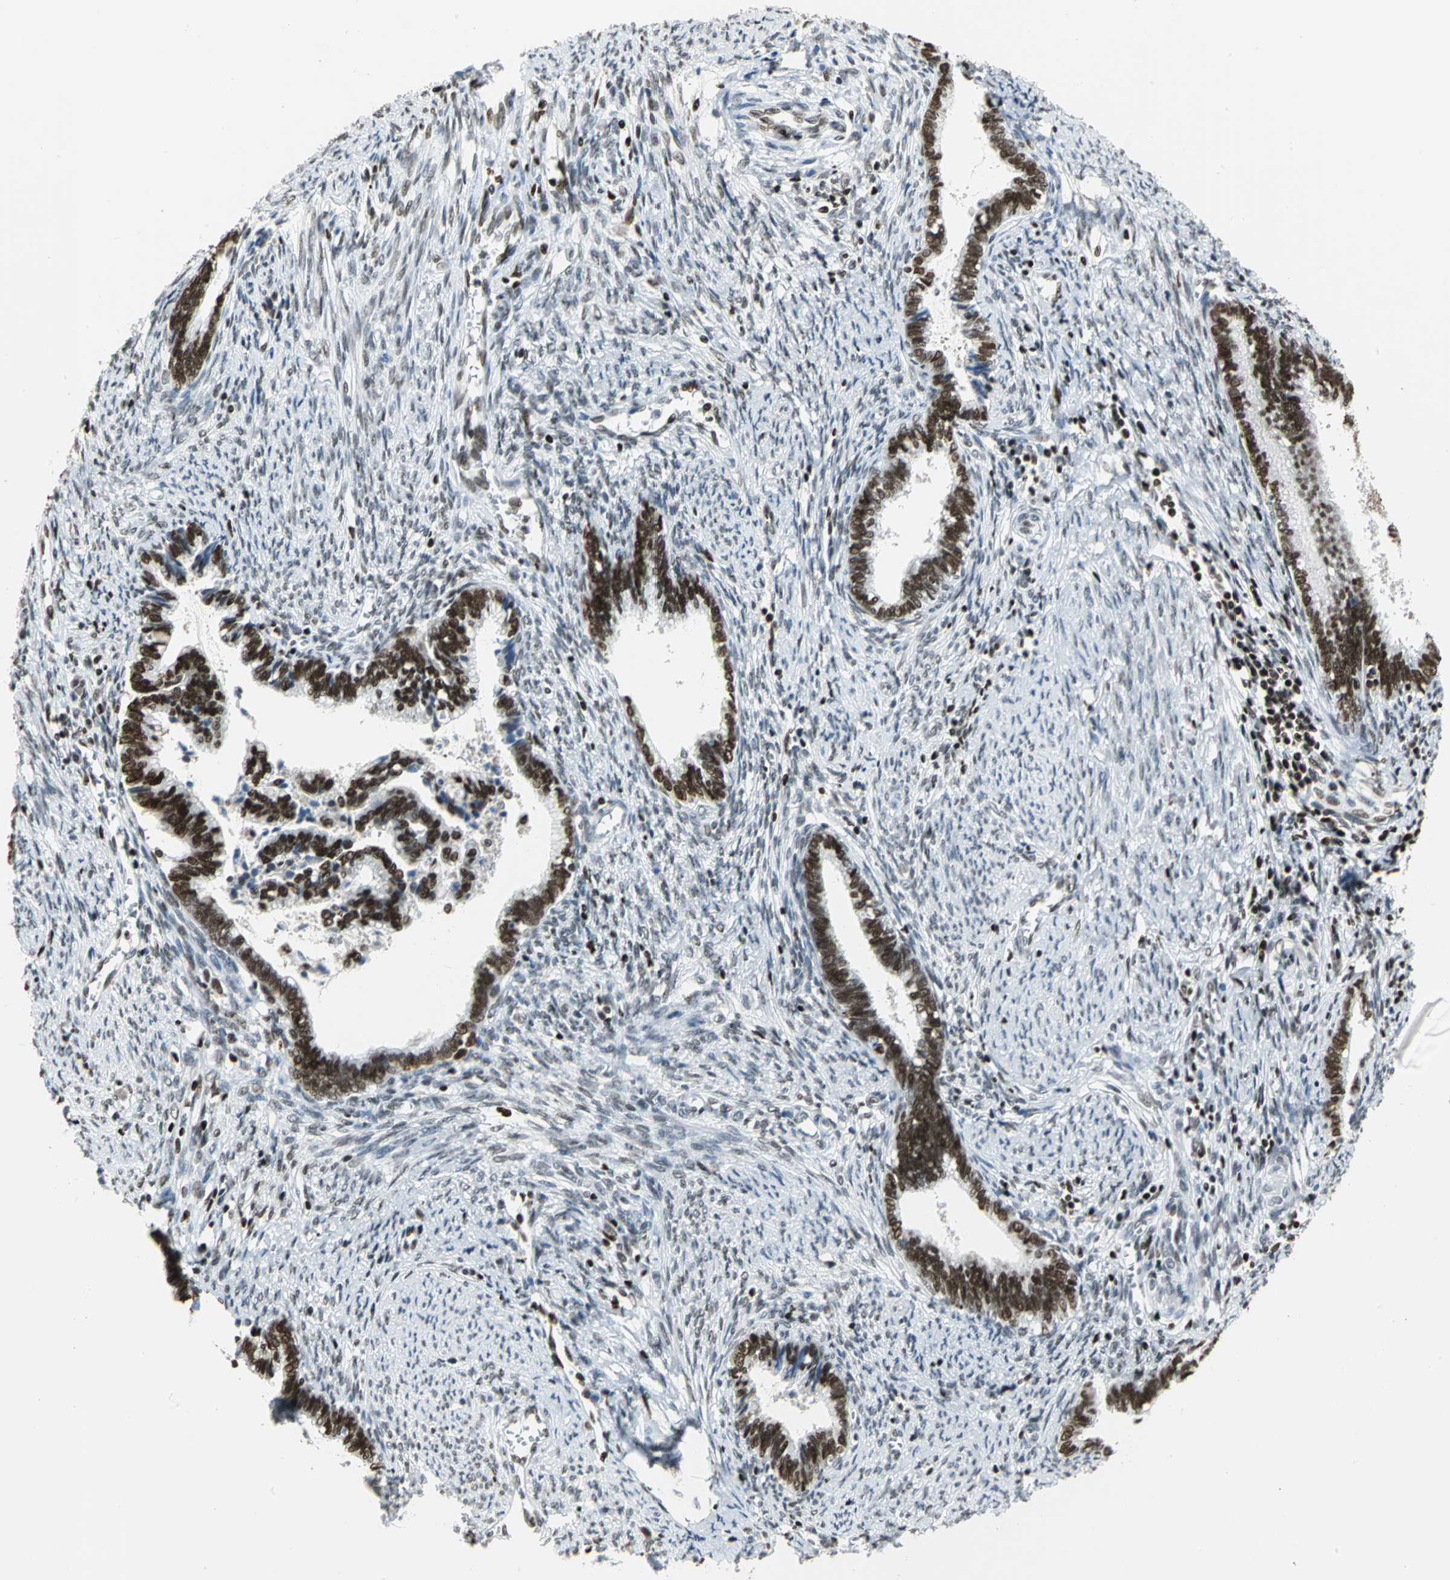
{"staining": {"intensity": "strong", "quantity": ">75%", "location": "nuclear"}, "tissue": "cervical cancer", "cell_type": "Tumor cells", "image_type": "cancer", "snomed": [{"axis": "morphology", "description": "Adenocarcinoma, NOS"}, {"axis": "topography", "description": "Cervix"}], "caption": "High-power microscopy captured an IHC image of adenocarcinoma (cervical), revealing strong nuclear expression in about >75% of tumor cells.", "gene": "HNRNPD", "patient": {"sex": "female", "age": 44}}